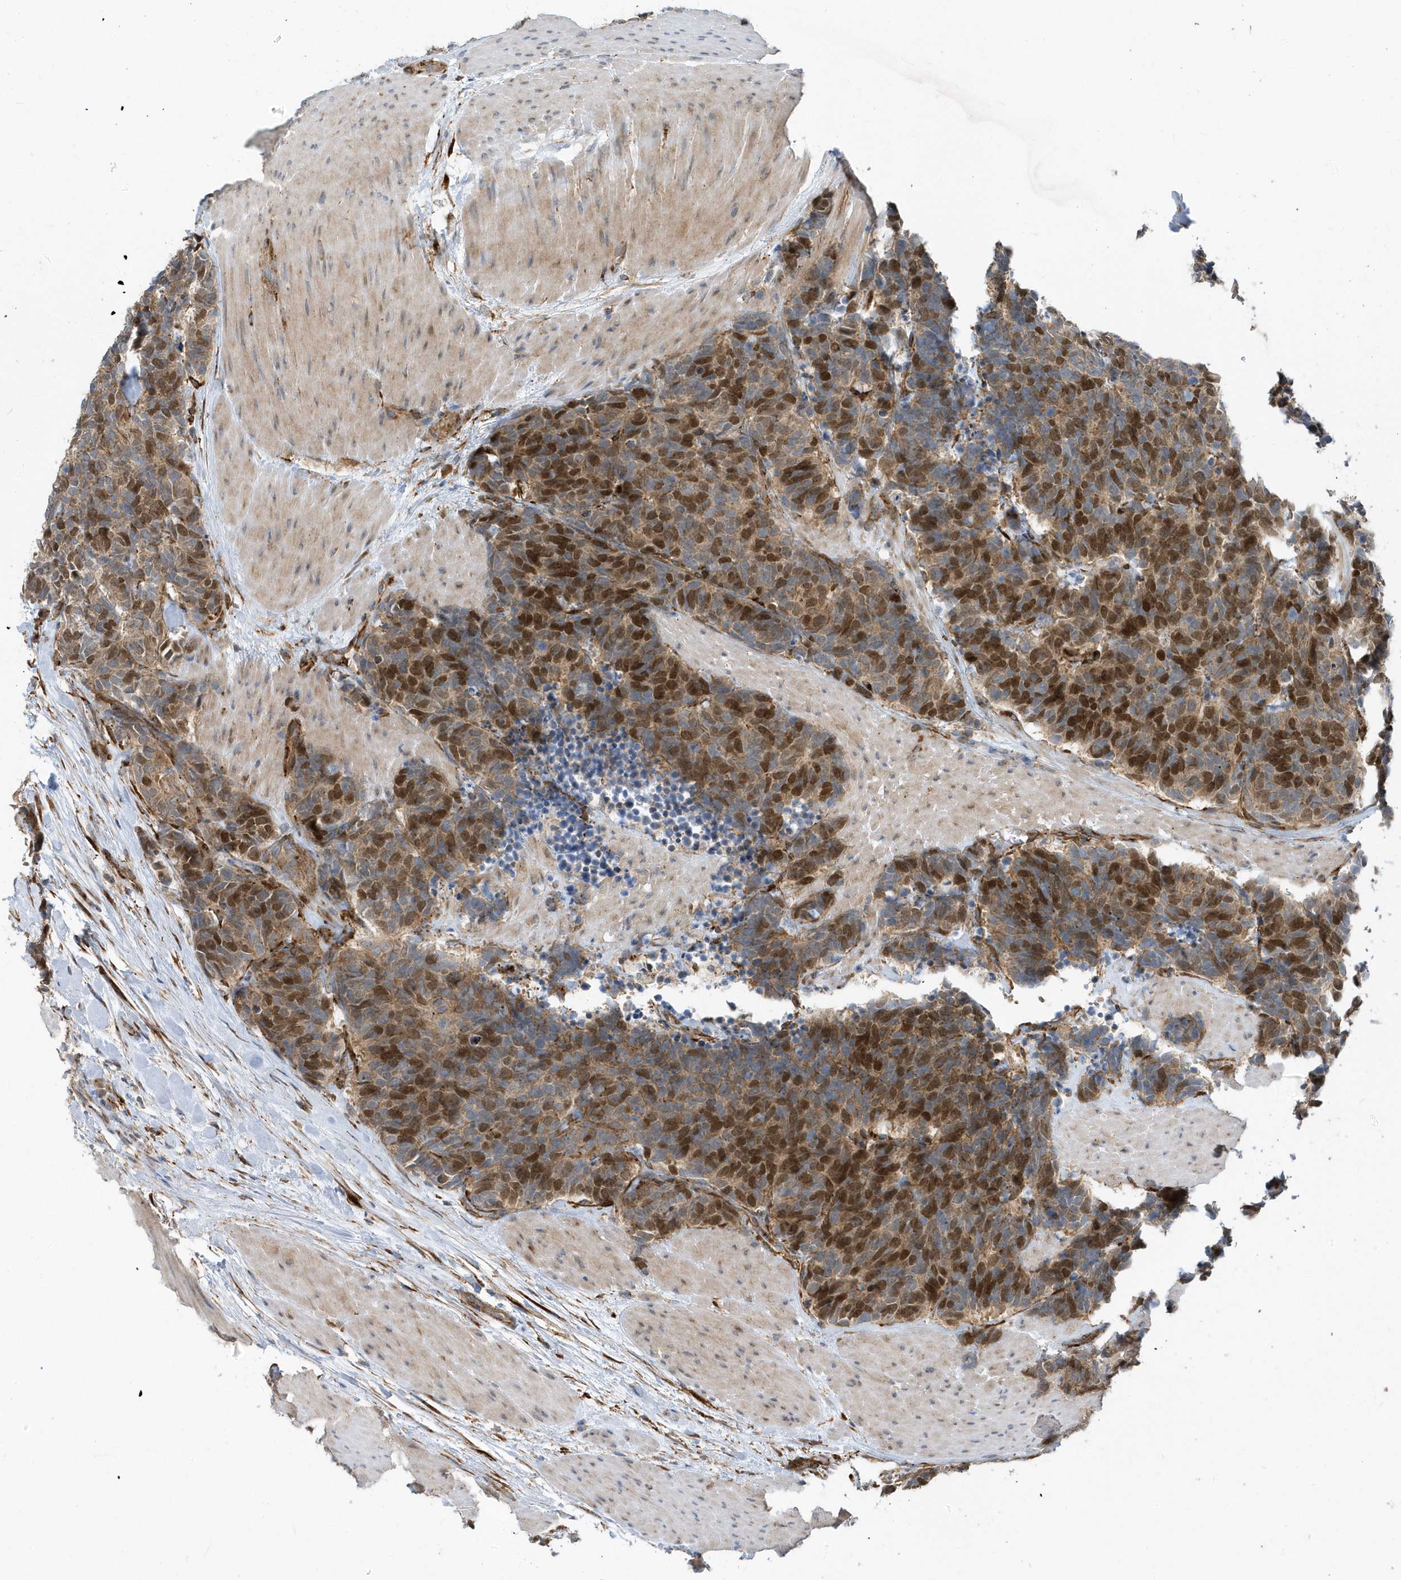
{"staining": {"intensity": "strong", "quantity": ">75%", "location": "nuclear"}, "tissue": "carcinoid", "cell_type": "Tumor cells", "image_type": "cancer", "snomed": [{"axis": "morphology", "description": "Carcinoma, NOS"}, {"axis": "morphology", "description": "Carcinoid, malignant, NOS"}, {"axis": "topography", "description": "Urinary bladder"}], "caption": "The image demonstrates immunohistochemical staining of carcinoma. There is strong nuclear positivity is identified in approximately >75% of tumor cells.", "gene": "HRH4", "patient": {"sex": "male", "age": 57}}